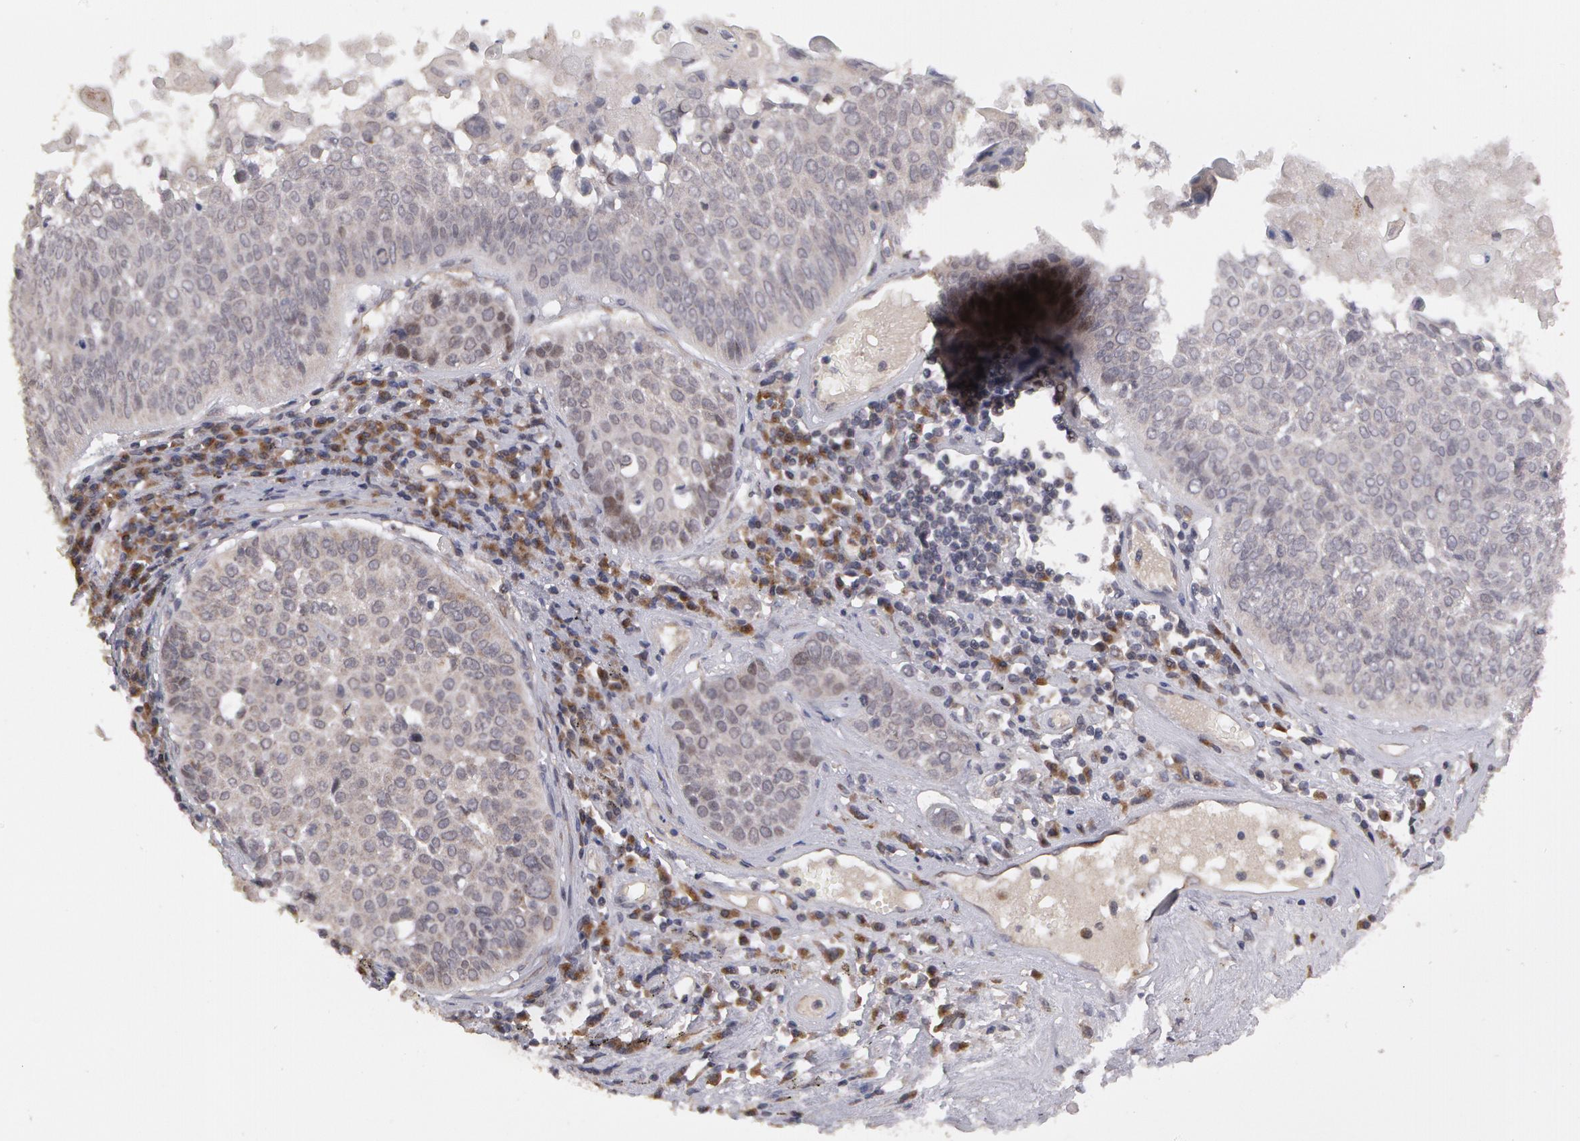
{"staining": {"intensity": "negative", "quantity": "none", "location": "none"}, "tissue": "lung cancer", "cell_type": "Tumor cells", "image_type": "cancer", "snomed": [{"axis": "morphology", "description": "Adenocarcinoma, NOS"}, {"axis": "topography", "description": "Lung"}], "caption": "The IHC photomicrograph has no significant positivity in tumor cells of lung adenocarcinoma tissue.", "gene": "STX5", "patient": {"sex": "male", "age": 60}}